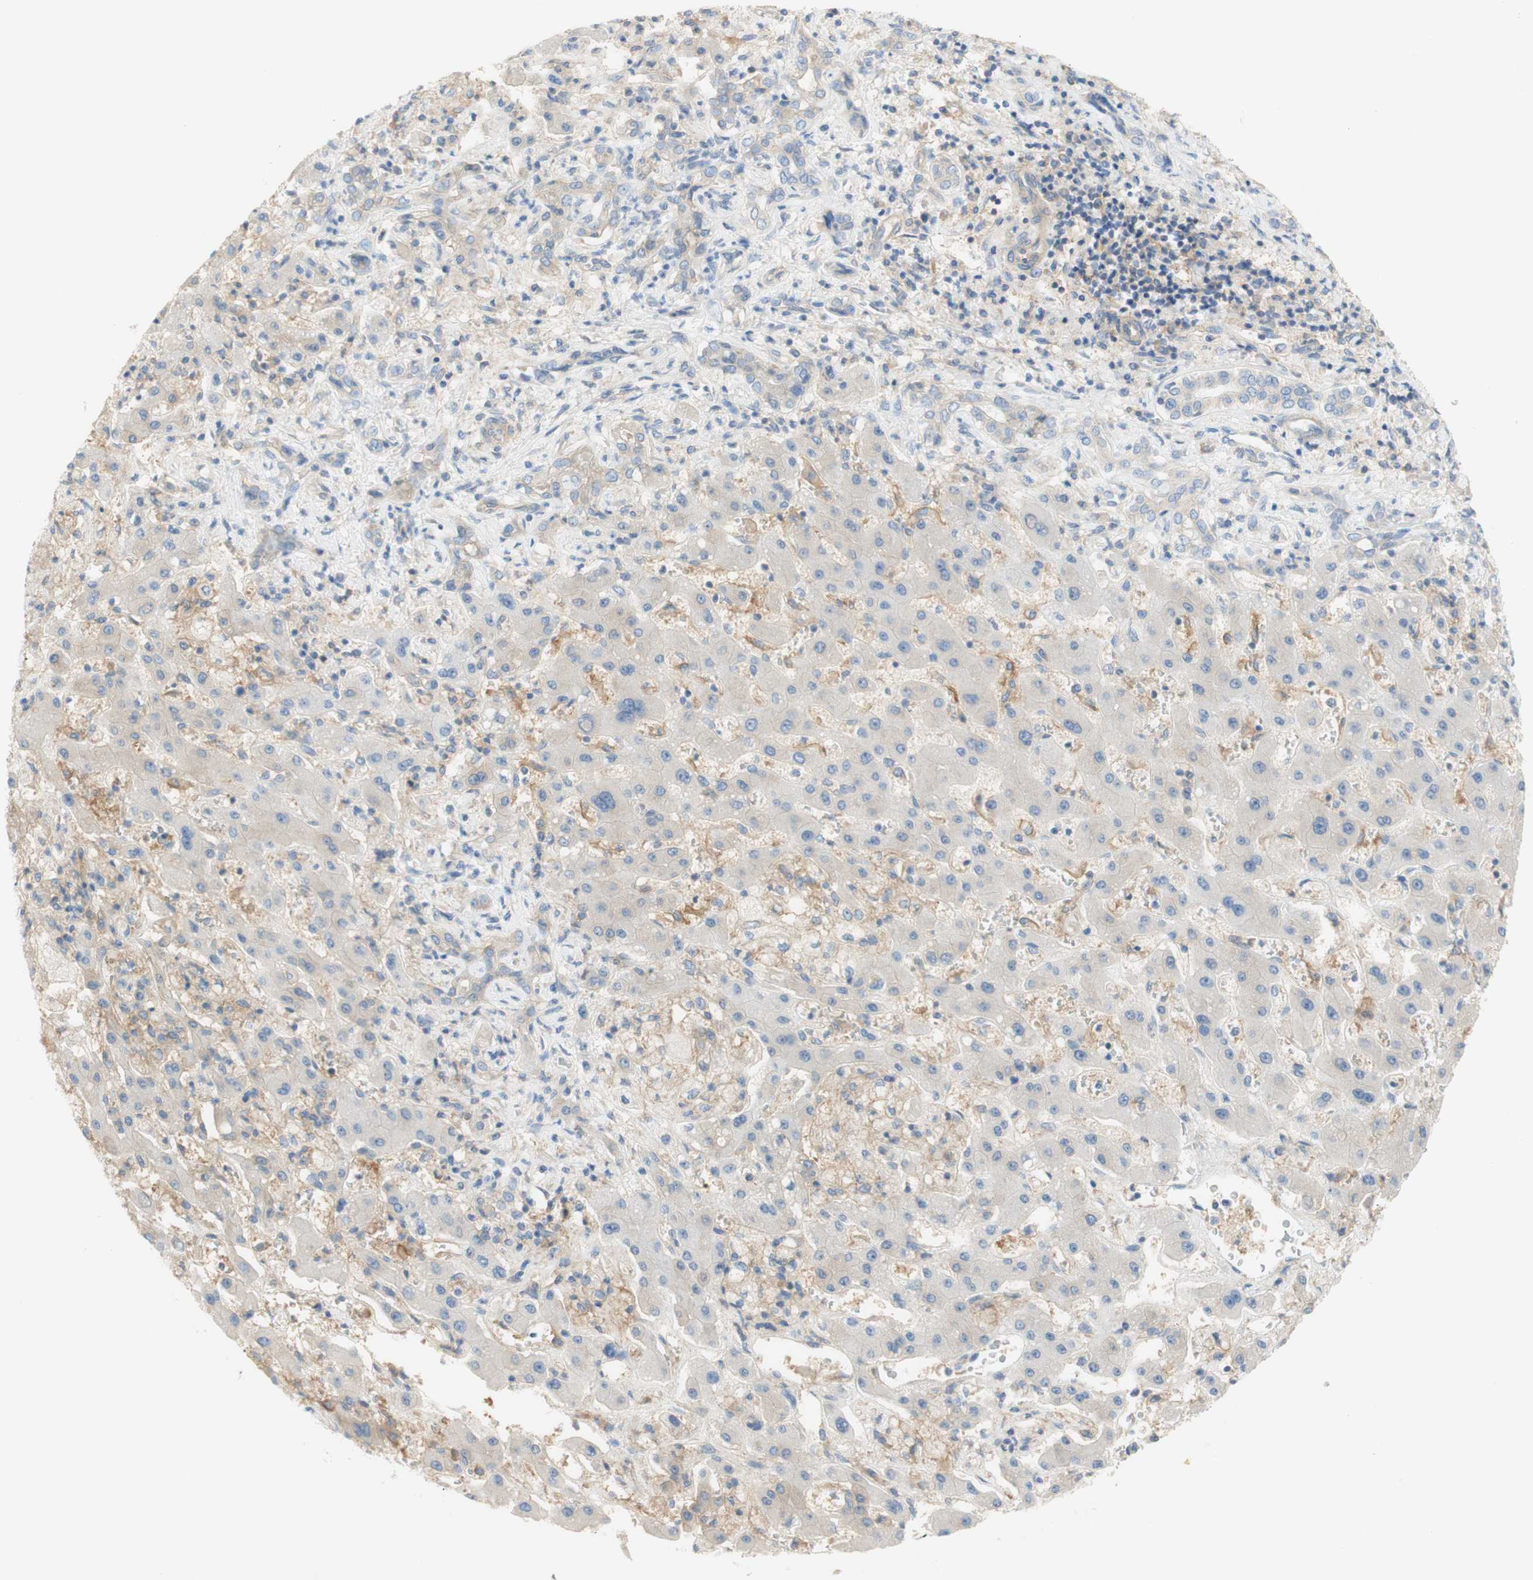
{"staining": {"intensity": "weak", "quantity": "25%-75%", "location": "cytoplasmic/membranous"}, "tissue": "liver cancer", "cell_type": "Tumor cells", "image_type": "cancer", "snomed": [{"axis": "morphology", "description": "Cholangiocarcinoma"}, {"axis": "topography", "description": "Liver"}], "caption": "The micrograph displays a brown stain indicating the presence of a protein in the cytoplasmic/membranous of tumor cells in liver cholangiocarcinoma.", "gene": "ATP2B1", "patient": {"sex": "male", "age": 50}}